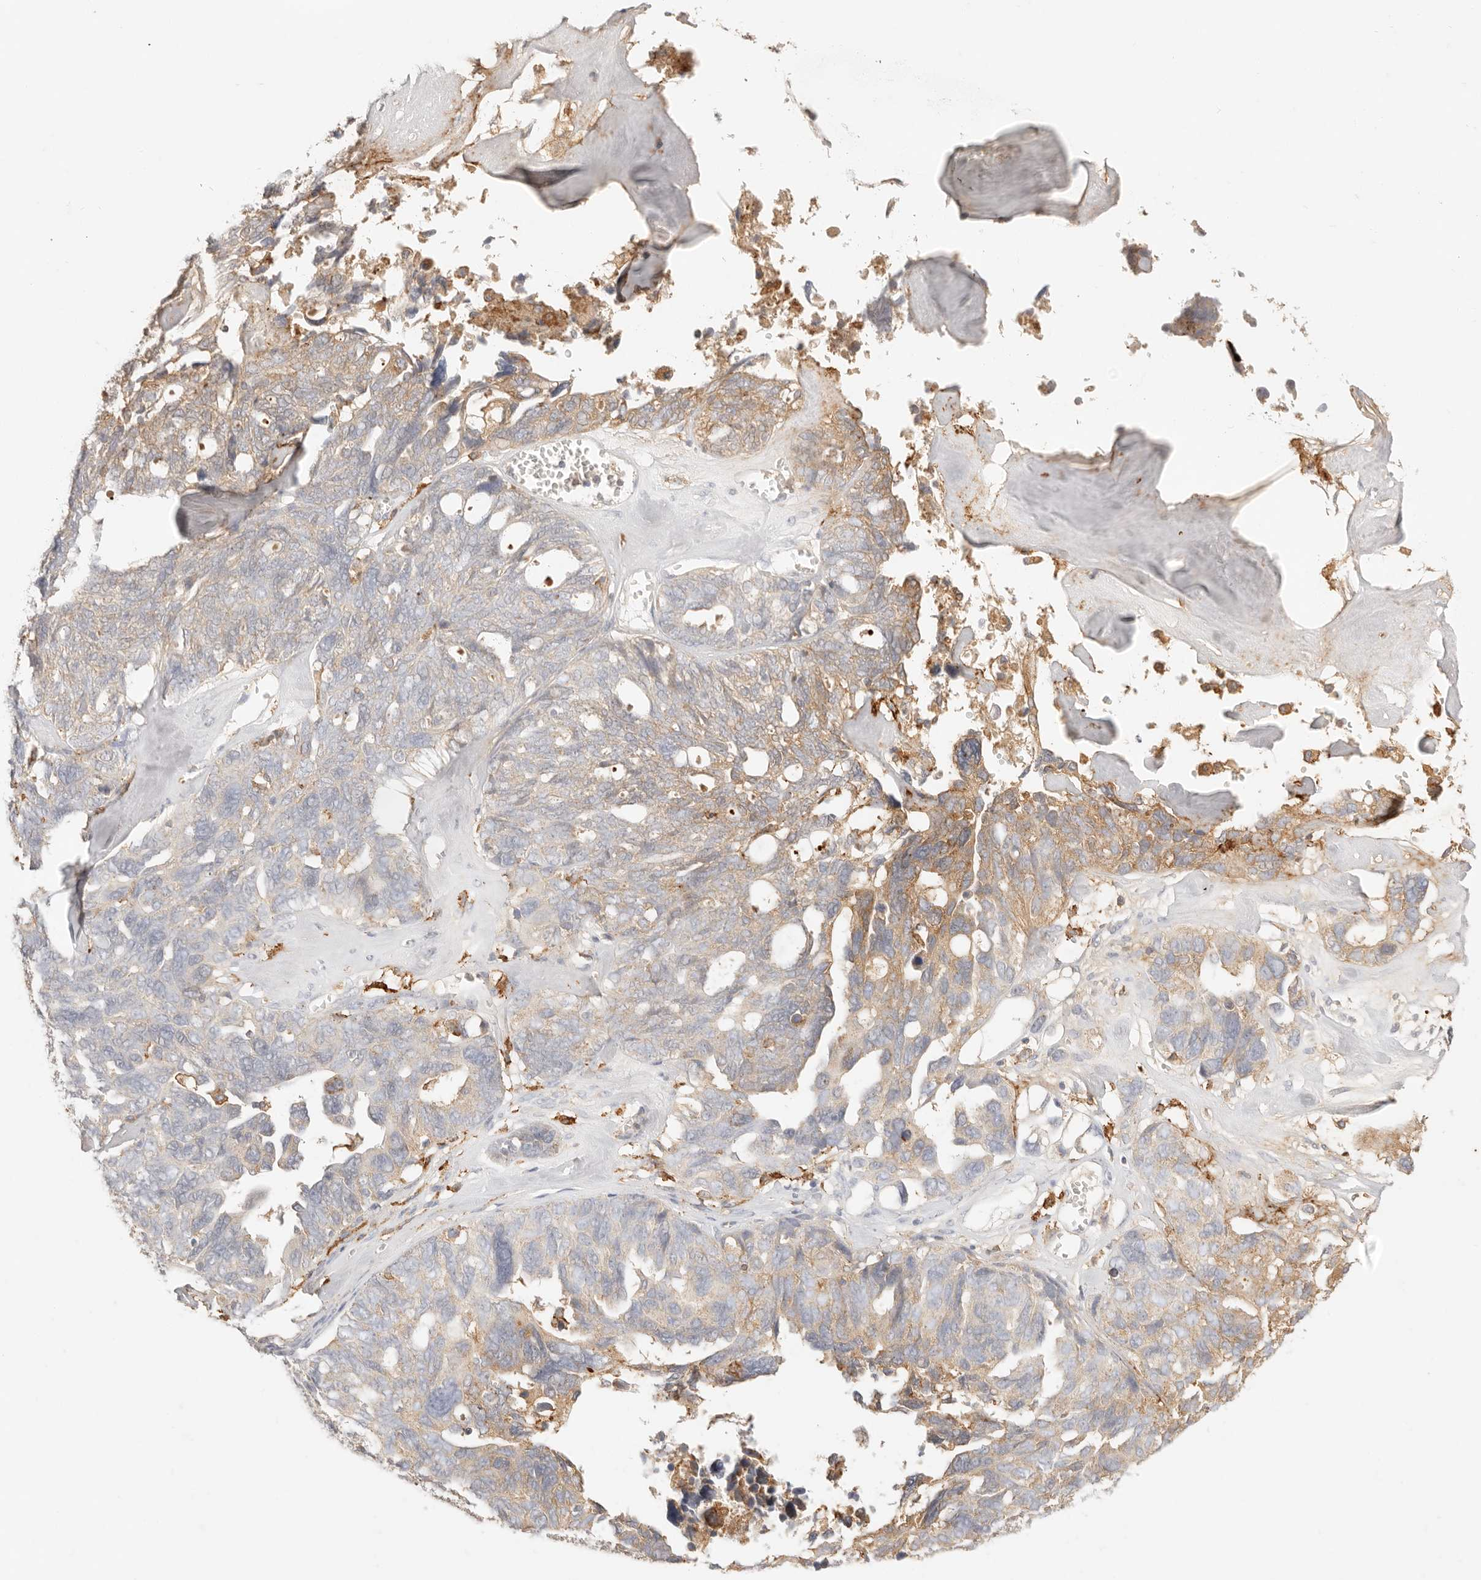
{"staining": {"intensity": "moderate", "quantity": "<25%", "location": "cytoplasmic/membranous"}, "tissue": "ovarian cancer", "cell_type": "Tumor cells", "image_type": "cancer", "snomed": [{"axis": "morphology", "description": "Cystadenocarcinoma, serous, NOS"}, {"axis": "topography", "description": "Ovary"}], "caption": "Protein analysis of ovarian serous cystadenocarcinoma tissue shows moderate cytoplasmic/membranous staining in about <25% of tumor cells.", "gene": "HK2", "patient": {"sex": "female", "age": 79}}